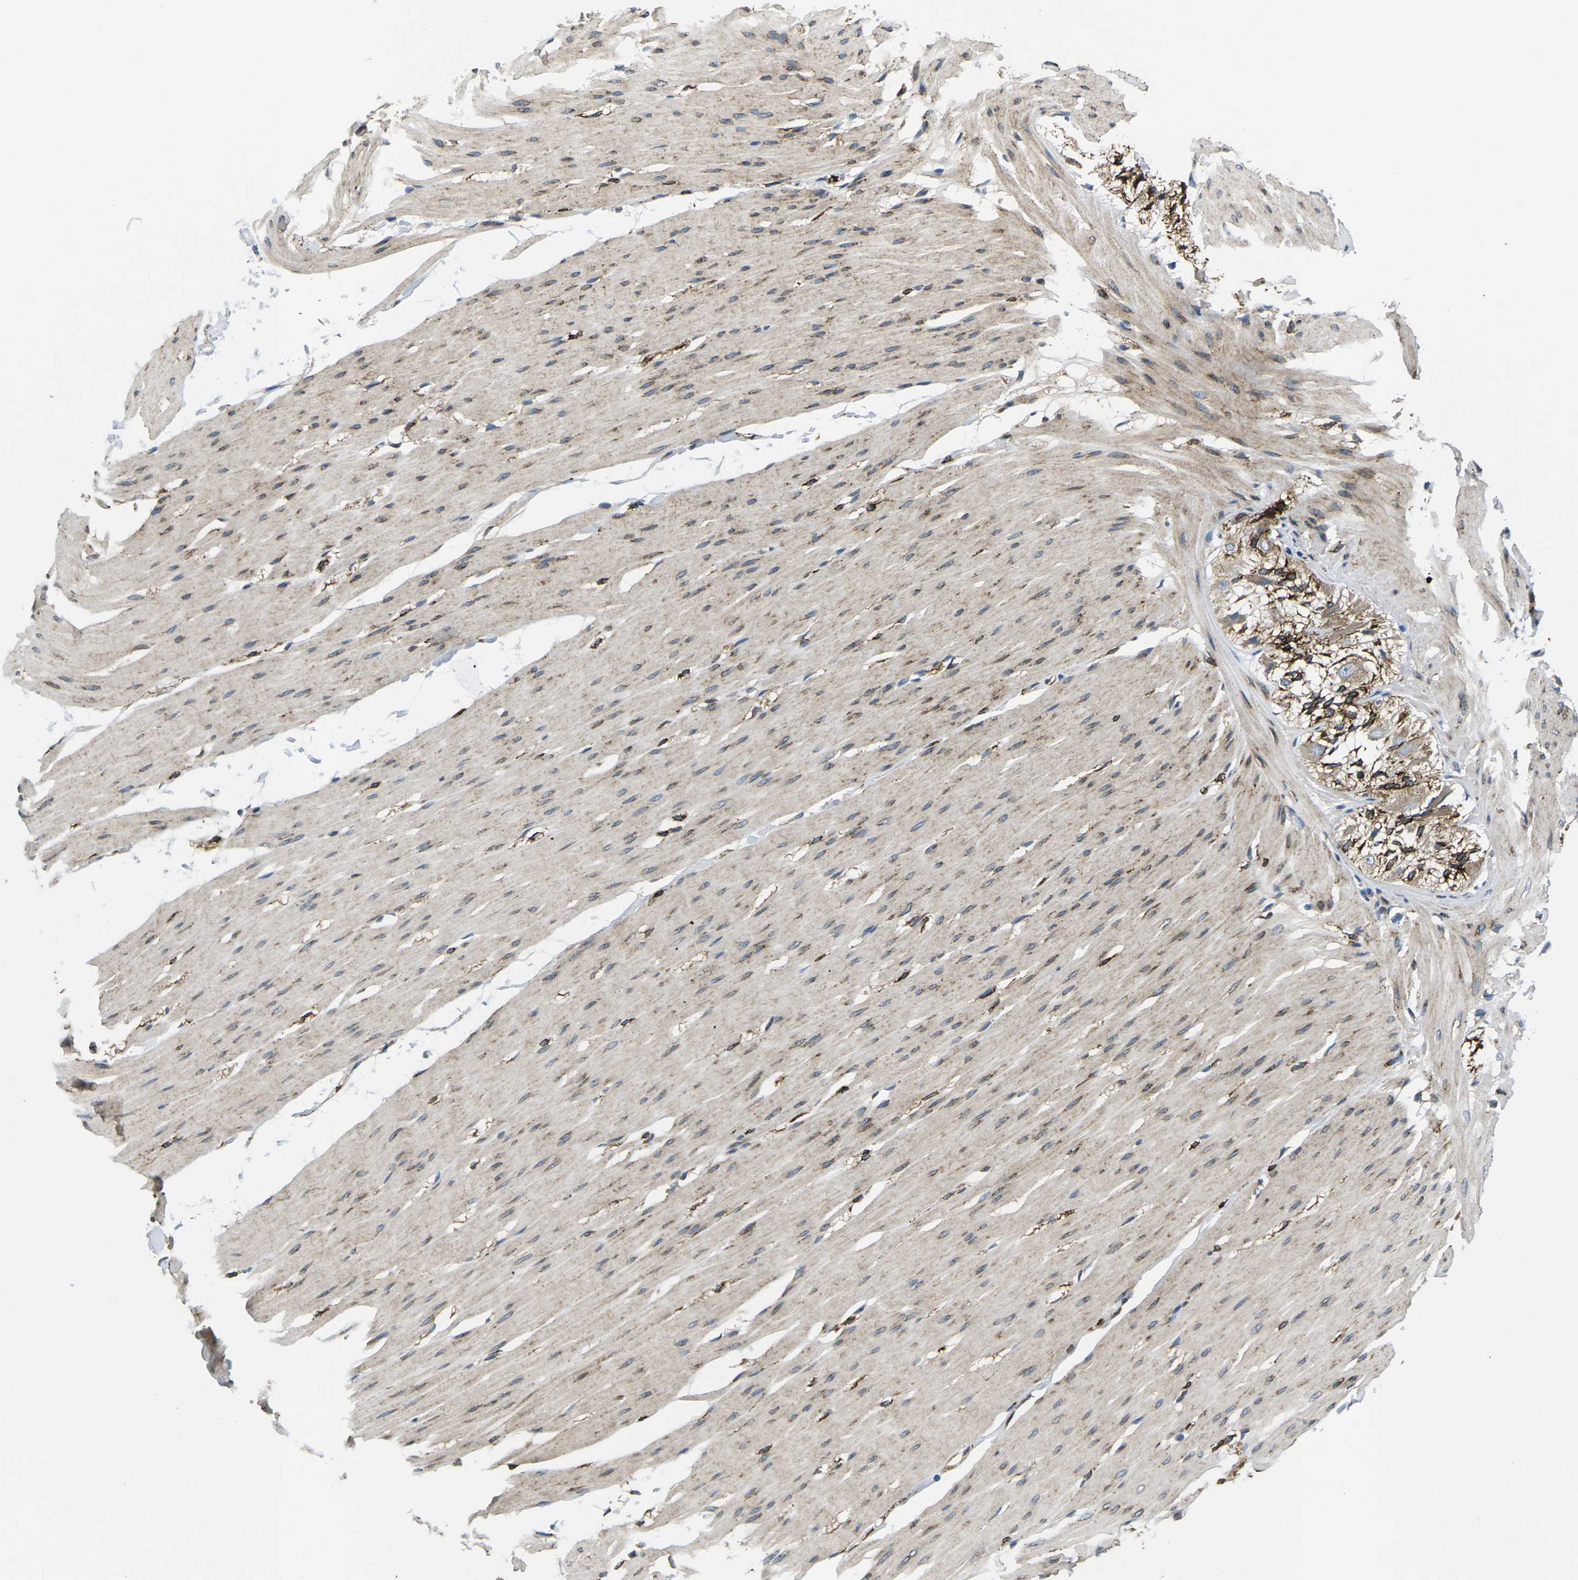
{"staining": {"intensity": "moderate", "quantity": ">75%", "location": "cytoplasmic/membranous"}, "tissue": "smooth muscle", "cell_type": "Smooth muscle cells", "image_type": "normal", "snomed": [{"axis": "morphology", "description": "Normal tissue, NOS"}, {"axis": "topography", "description": "Smooth muscle"}, {"axis": "topography", "description": "Colon"}], "caption": "Protein expression analysis of unremarkable human smooth muscle reveals moderate cytoplasmic/membranous staining in about >75% of smooth muscle cells.", "gene": "PDZD8", "patient": {"sex": "male", "age": 67}}